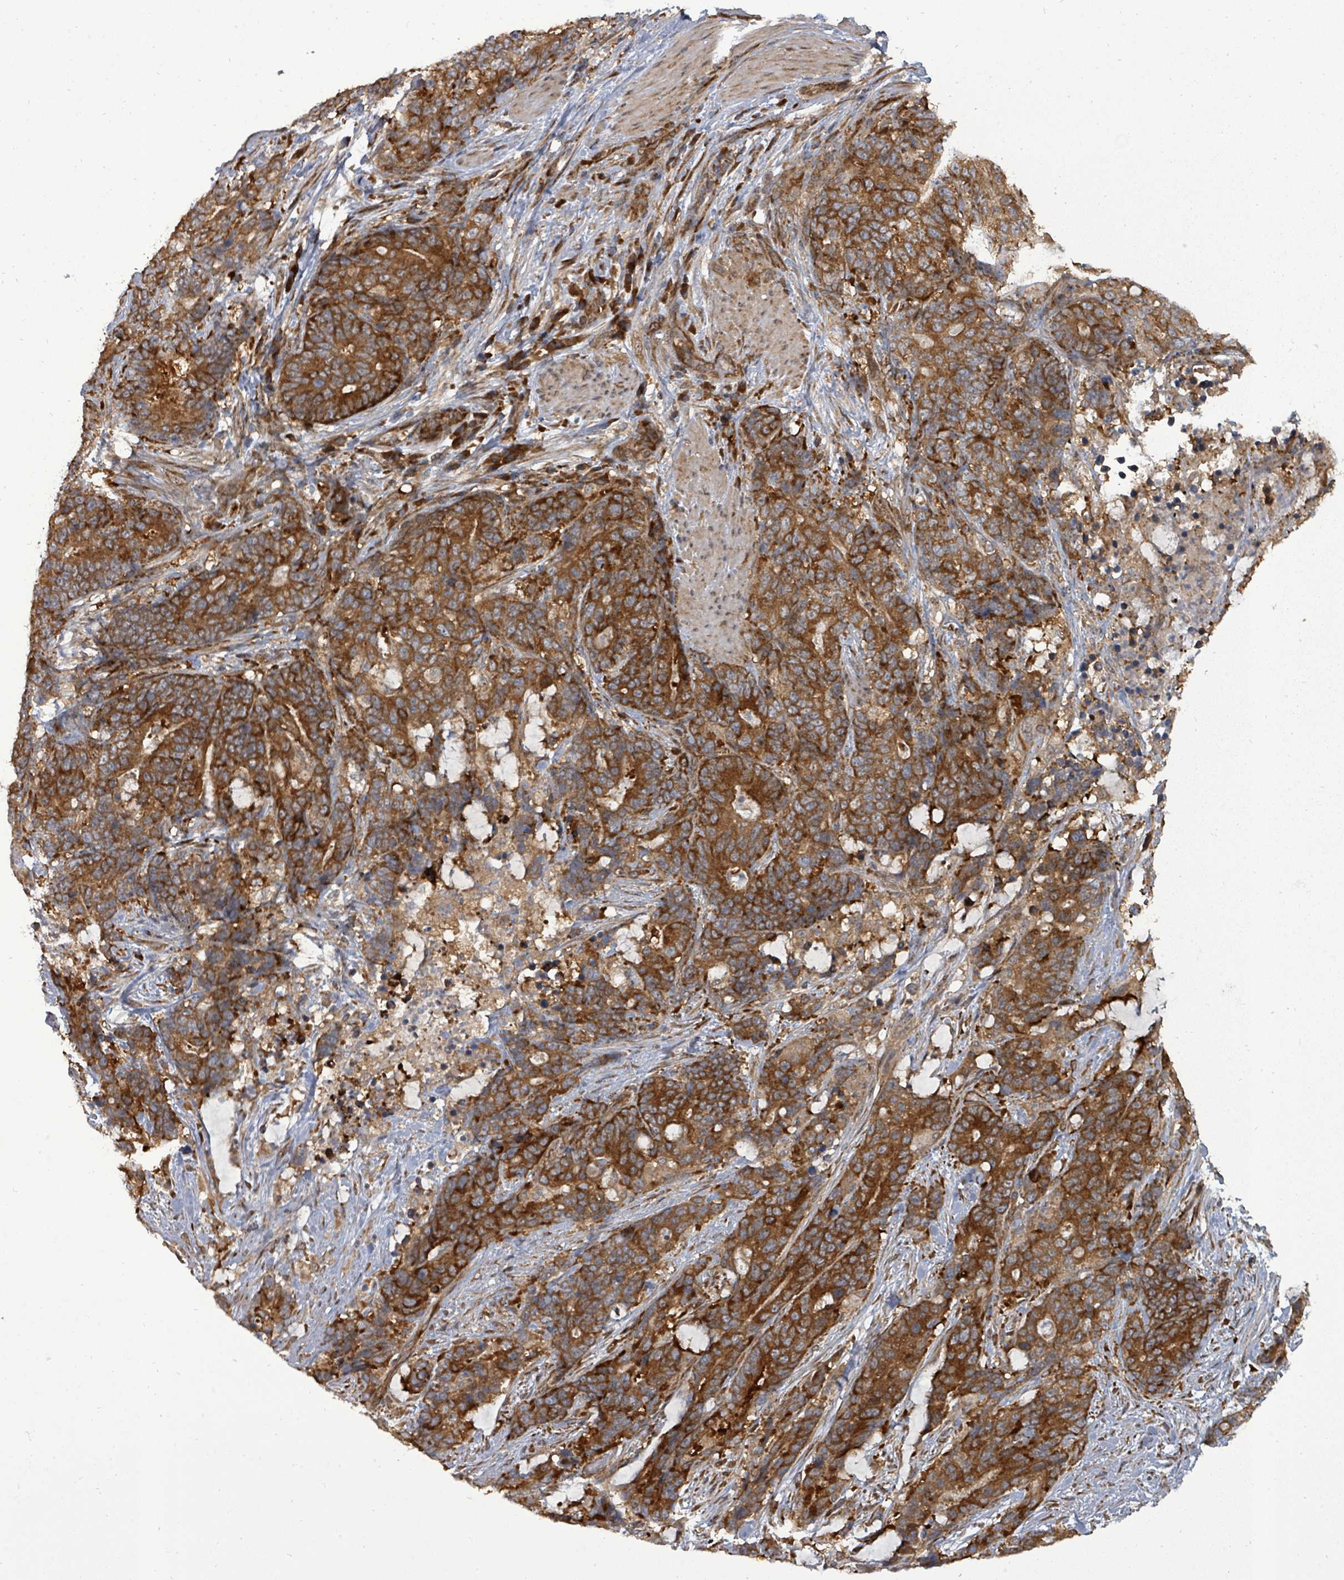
{"staining": {"intensity": "strong", "quantity": ">75%", "location": "cytoplasmic/membranous"}, "tissue": "stomach cancer", "cell_type": "Tumor cells", "image_type": "cancer", "snomed": [{"axis": "morphology", "description": "Normal tissue, NOS"}, {"axis": "morphology", "description": "Adenocarcinoma, NOS"}, {"axis": "topography", "description": "Stomach"}], "caption": "Stomach cancer stained for a protein (brown) exhibits strong cytoplasmic/membranous positive positivity in about >75% of tumor cells.", "gene": "EIF3C", "patient": {"sex": "female", "age": 64}}